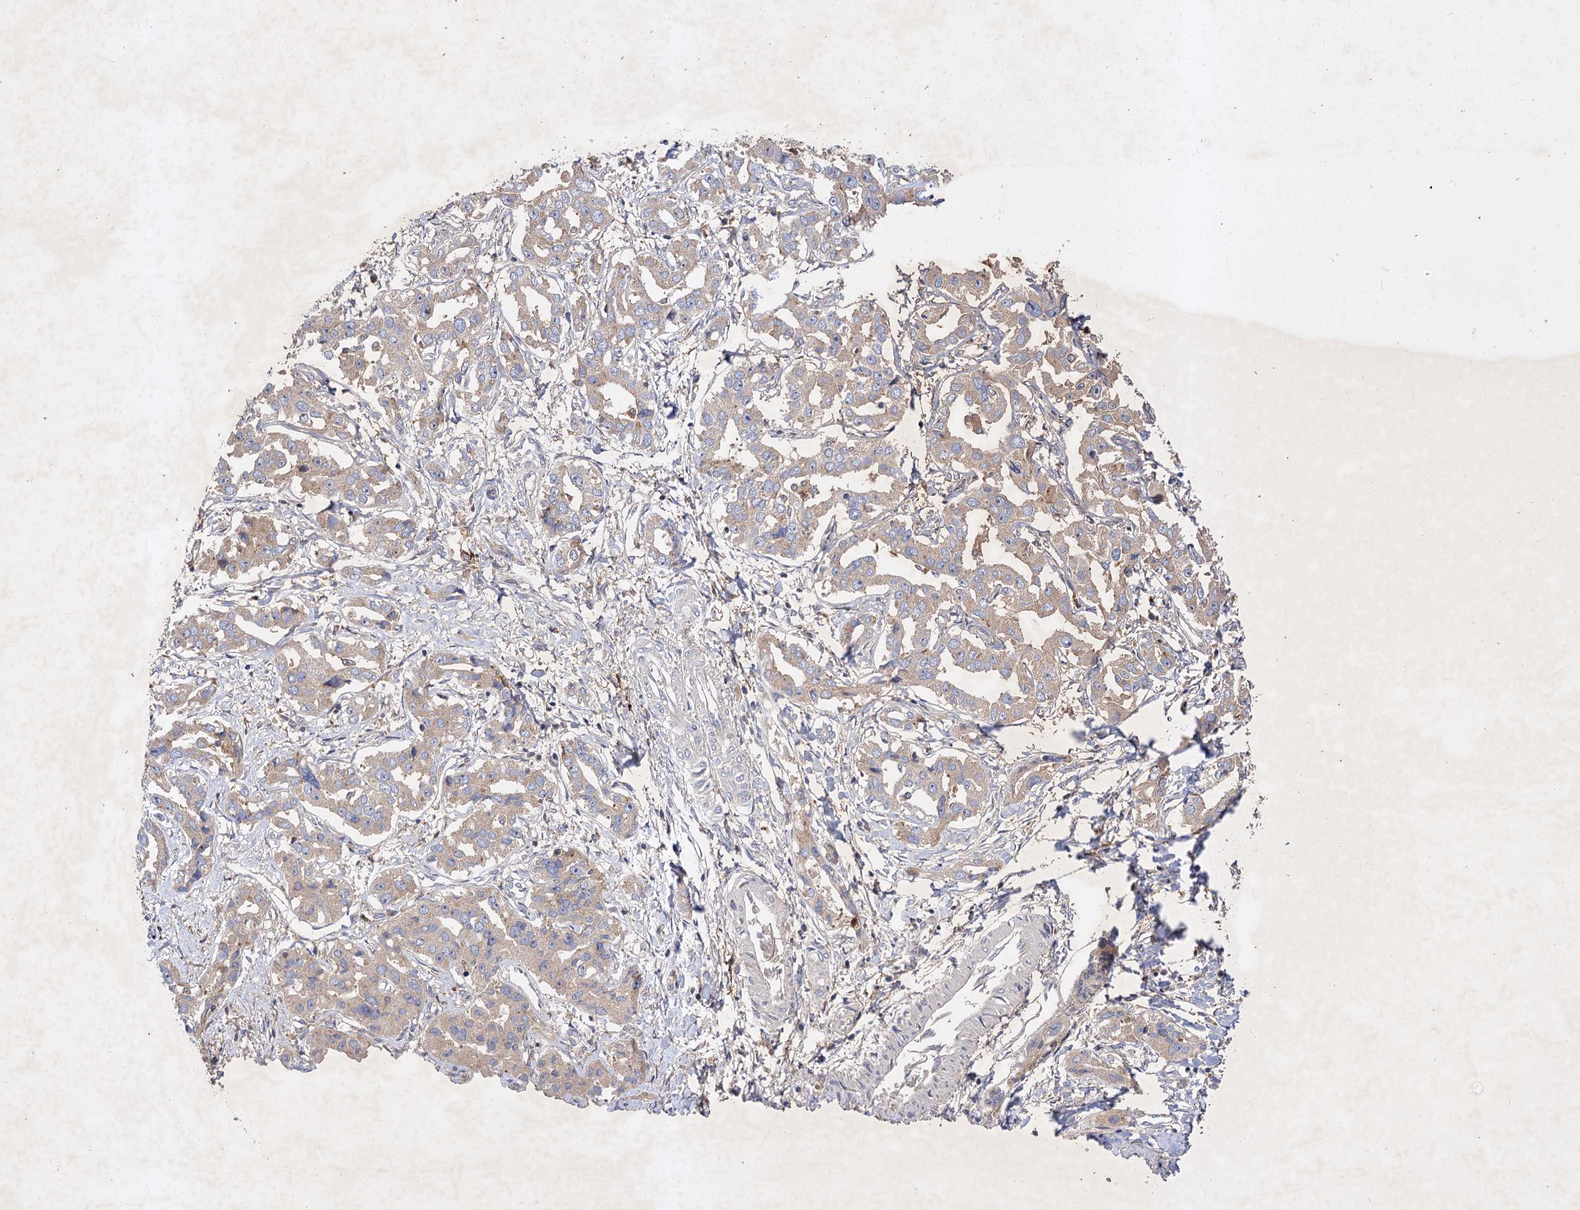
{"staining": {"intensity": "weak", "quantity": "<25%", "location": "cytoplasmic/membranous"}, "tissue": "liver cancer", "cell_type": "Tumor cells", "image_type": "cancer", "snomed": [{"axis": "morphology", "description": "Cholangiocarcinoma"}, {"axis": "topography", "description": "Liver"}], "caption": "This is an immunohistochemistry micrograph of cholangiocarcinoma (liver). There is no expression in tumor cells.", "gene": "PATL1", "patient": {"sex": "male", "age": 59}}